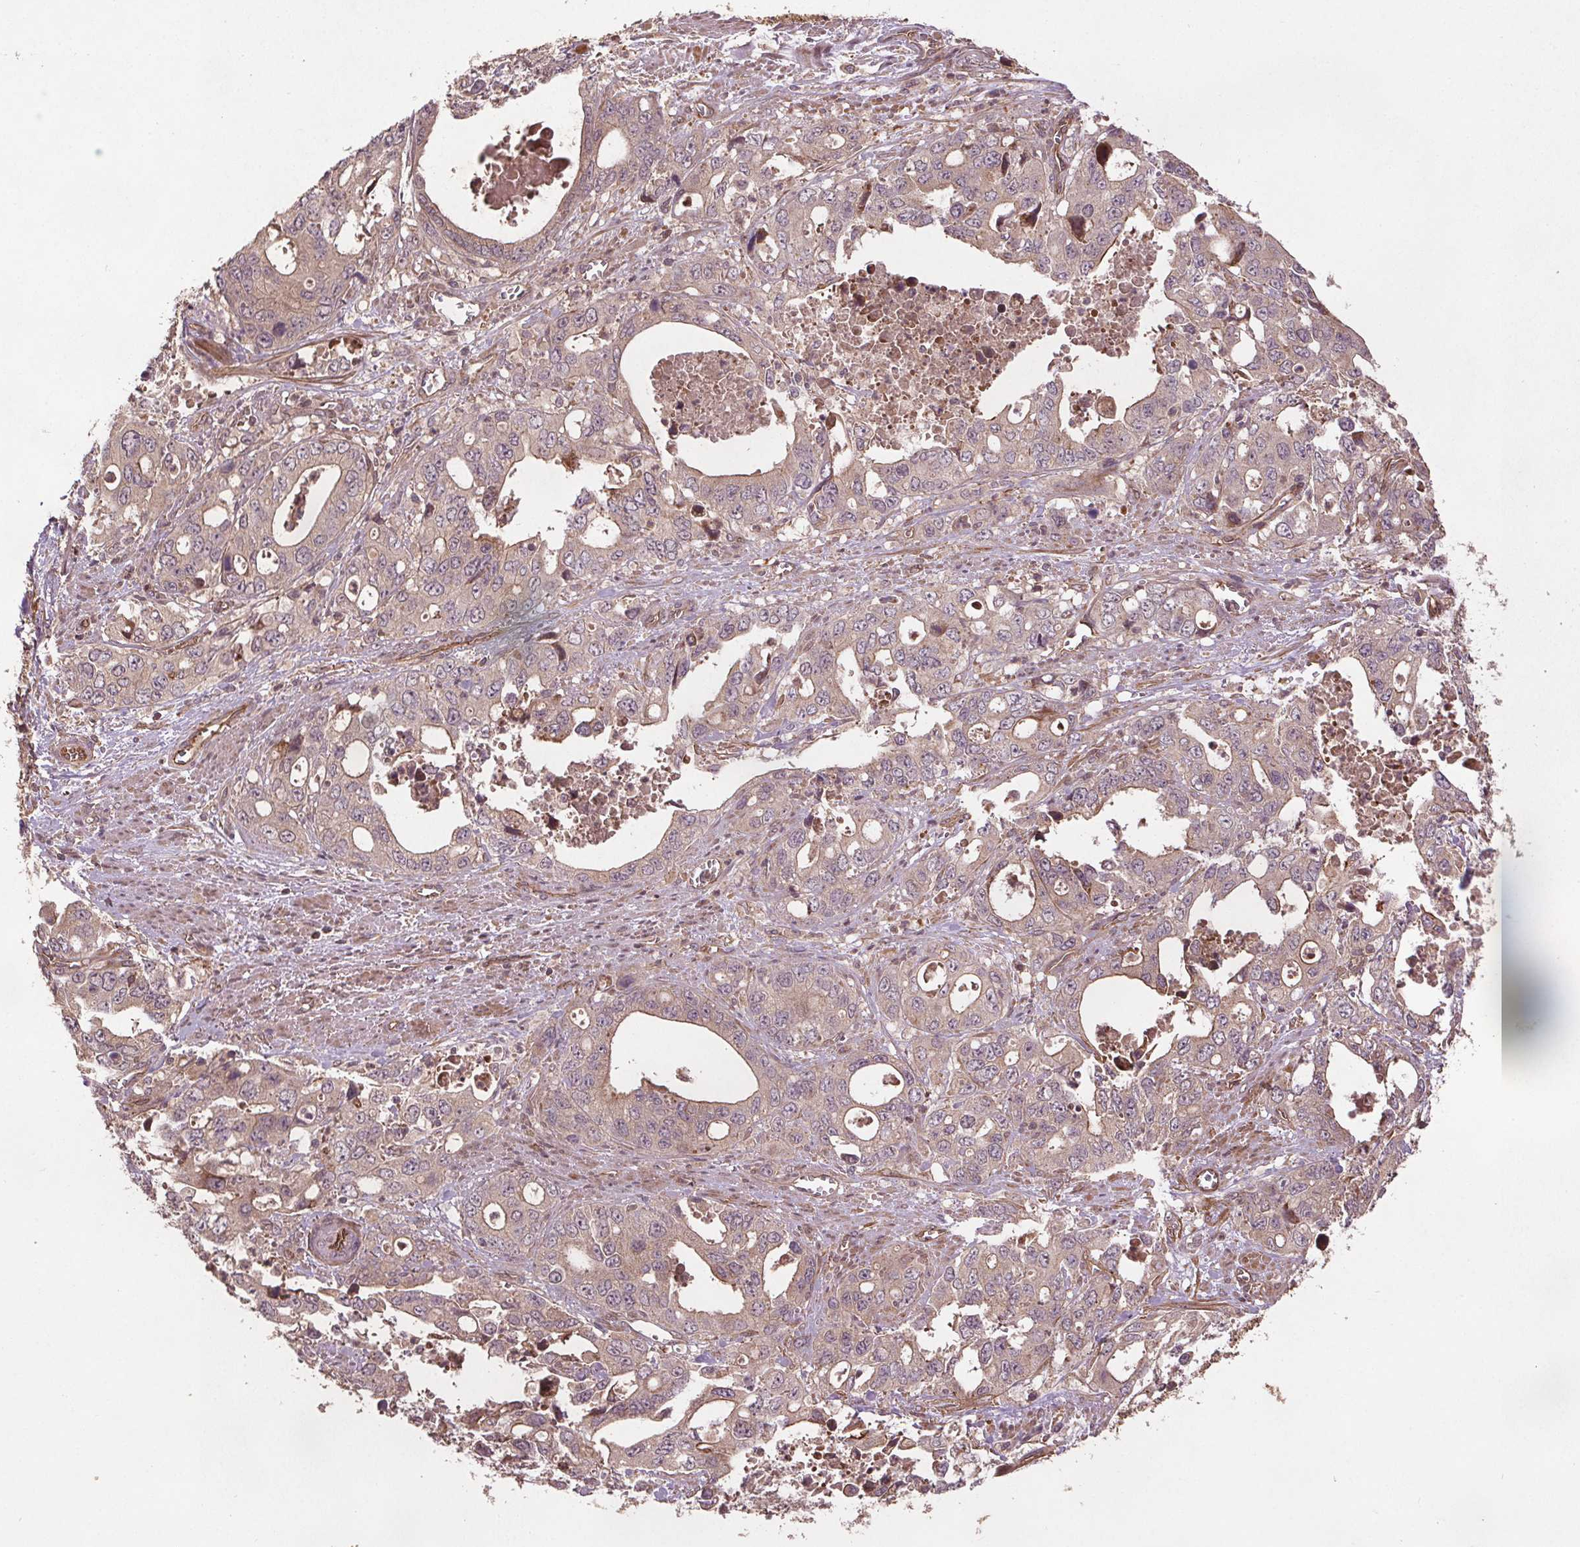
{"staining": {"intensity": "weak", "quantity": ">75%", "location": "cytoplasmic/membranous"}, "tissue": "stomach cancer", "cell_type": "Tumor cells", "image_type": "cancer", "snomed": [{"axis": "morphology", "description": "Adenocarcinoma, NOS"}, {"axis": "topography", "description": "Stomach, upper"}], "caption": "Immunohistochemical staining of human stomach adenocarcinoma demonstrates low levels of weak cytoplasmic/membranous protein positivity in about >75% of tumor cells. (Brightfield microscopy of DAB IHC at high magnification).", "gene": "SEC14L2", "patient": {"sex": "male", "age": 74}}